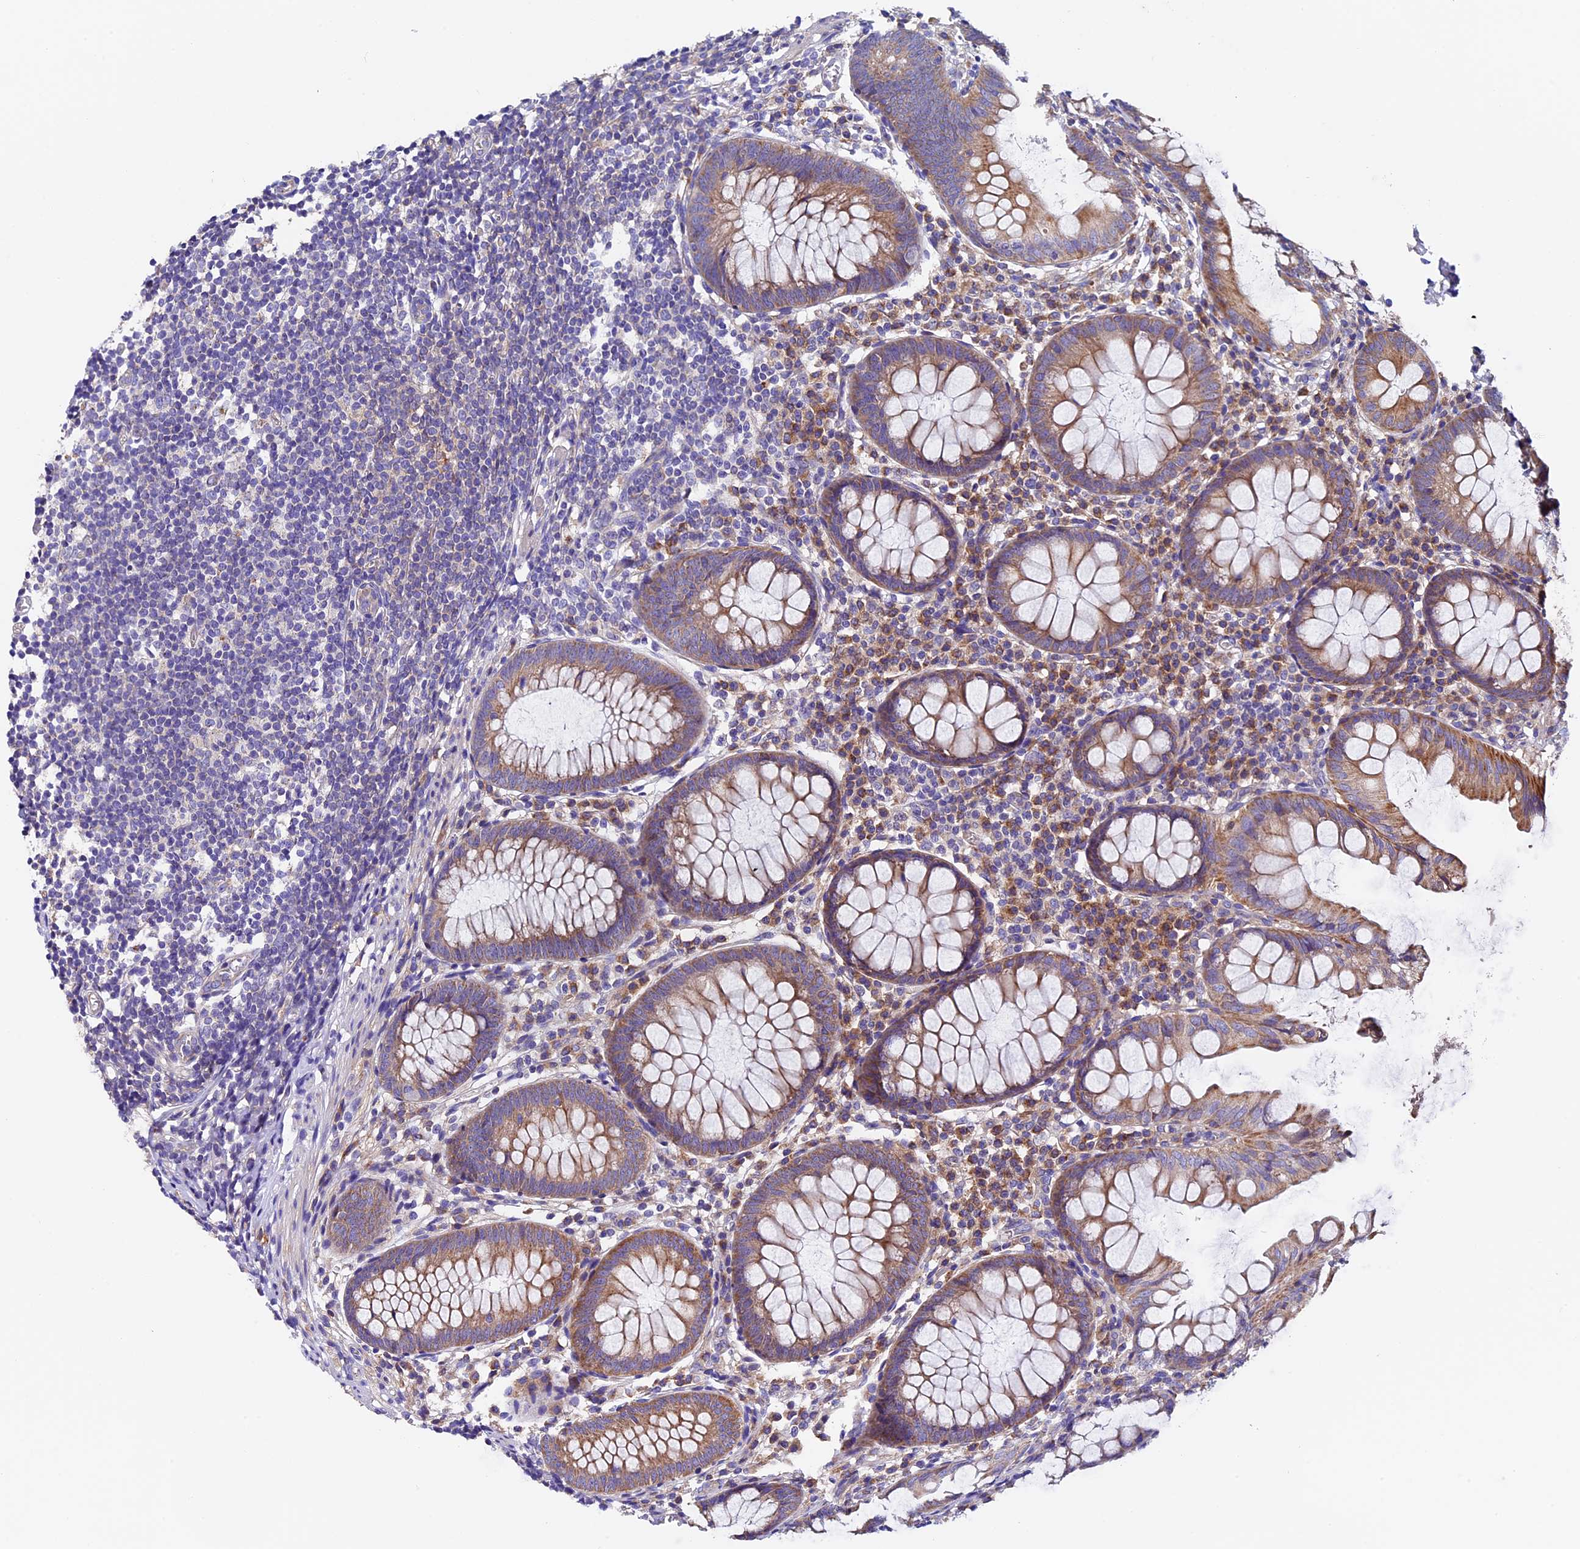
{"staining": {"intensity": "moderate", "quantity": ">75%", "location": "cytoplasmic/membranous"}, "tissue": "appendix", "cell_type": "Glandular cells", "image_type": "normal", "snomed": [{"axis": "morphology", "description": "Normal tissue, NOS"}, {"axis": "topography", "description": "Appendix"}], "caption": "Immunohistochemical staining of normal human appendix shows >75% levels of moderate cytoplasmic/membranous protein staining in about >75% of glandular cells. The staining is performed using DAB (3,3'-diaminobenzidine) brown chromogen to label protein expression. The nuclei are counter-stained blue using hematoxylin.", "gene": "COMTD1", "patient": {"sex": "female", "age": 51}}